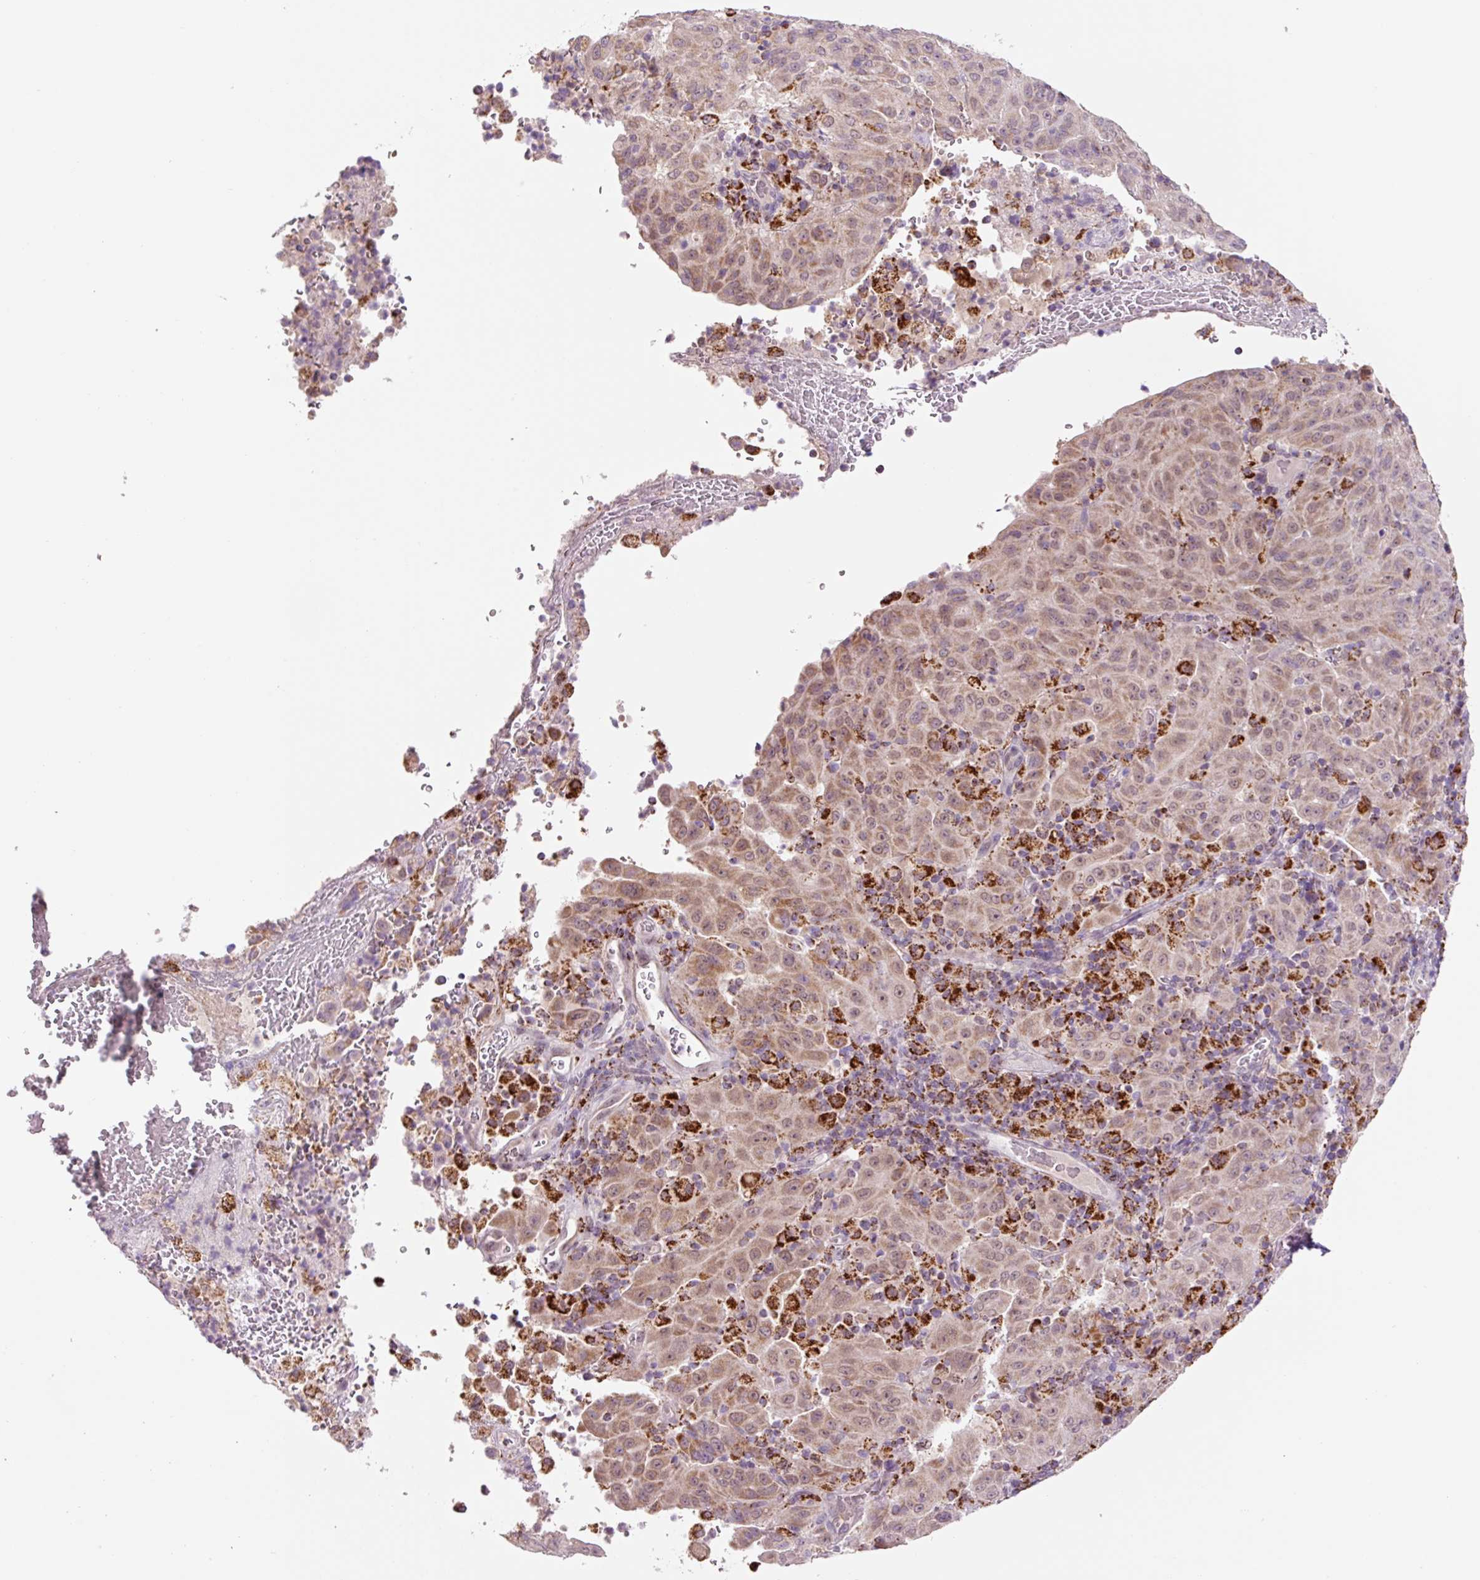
{"staining": {"intensity": "weak", "quantity": "25%-75%", "location": "cytoplasmic/membranous"}, "tissue": "pancreatic cancer", "cell_type": "Tumor cells", "image_type": "cancer", "snomed": [{"axis": "morphology", "description": "Adenocarcinoma, NOS"}, {"axis": "topography", "description": "Pancreas"}], "caption": "Tumor cells reveal low levels of weak cytoplasmic/membranous positivity in approximately 25%-75% of cells in pancreatic adenocarcinoma. The protein is stained brown, and the nuclei are stained in blue (DAB IHC with brightfield microscopy, high magnification).", "gene": "PCK2", "patient": {"sex": "male", "age": 63}}